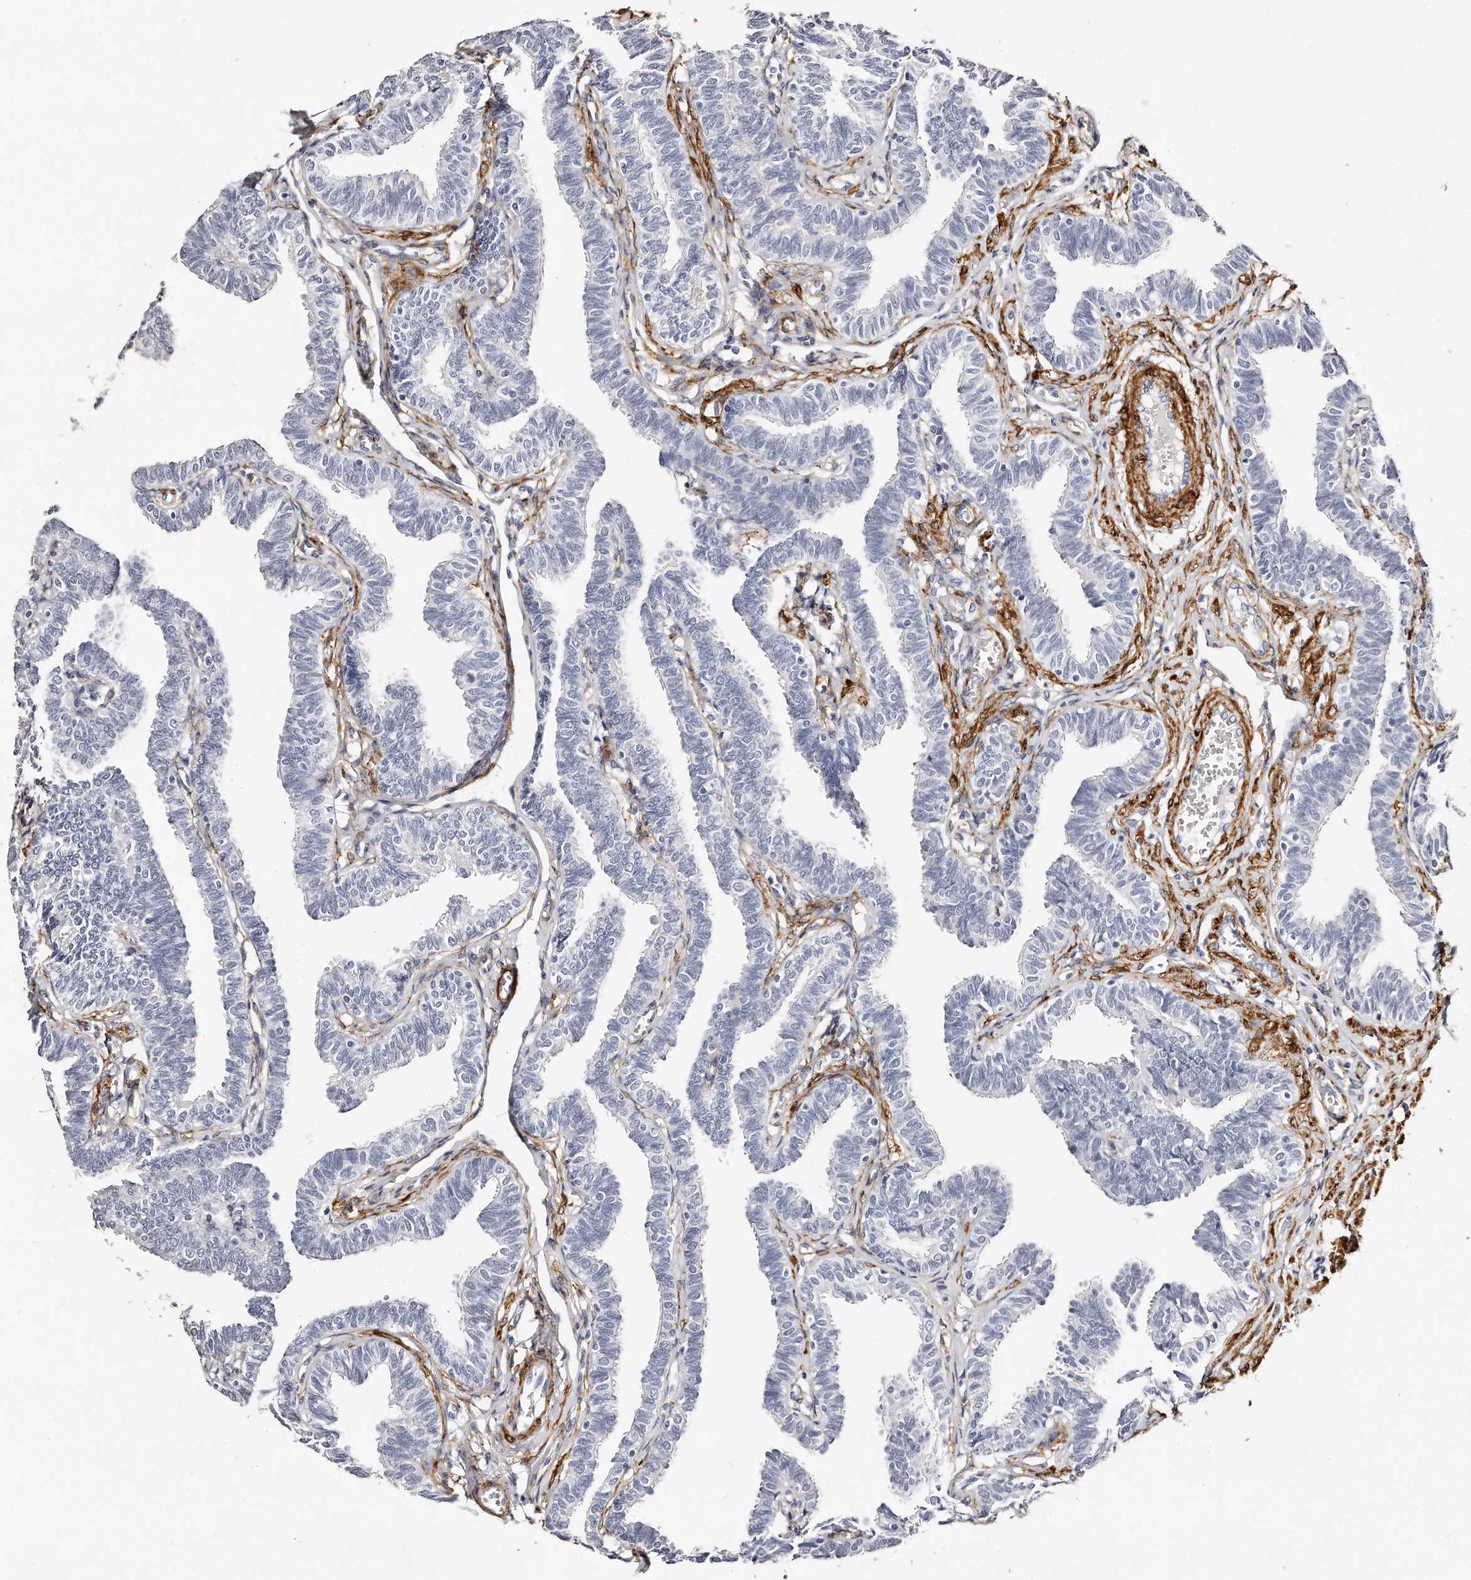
{"staining": {"intensity": "negative", "quantity": "none", "location": "none"}, "tissue": "fallopian tube", "cell_type": "Glandular cells", "image_type": "normal", "snomed": [{"axis": "morphology", "description": "Normal tissue, NOS"}, {"axis": "topography", "description": "Fallopian tube"}, {"axis": "topography", "description": "Ovary"}], "caption": "Immunohistochemistry (IHC) of unremarkable human fallopian tube shows no expression in glandular cells.", "gene": "LMOD1", "patient": {"sex": "female", "age": 23}}